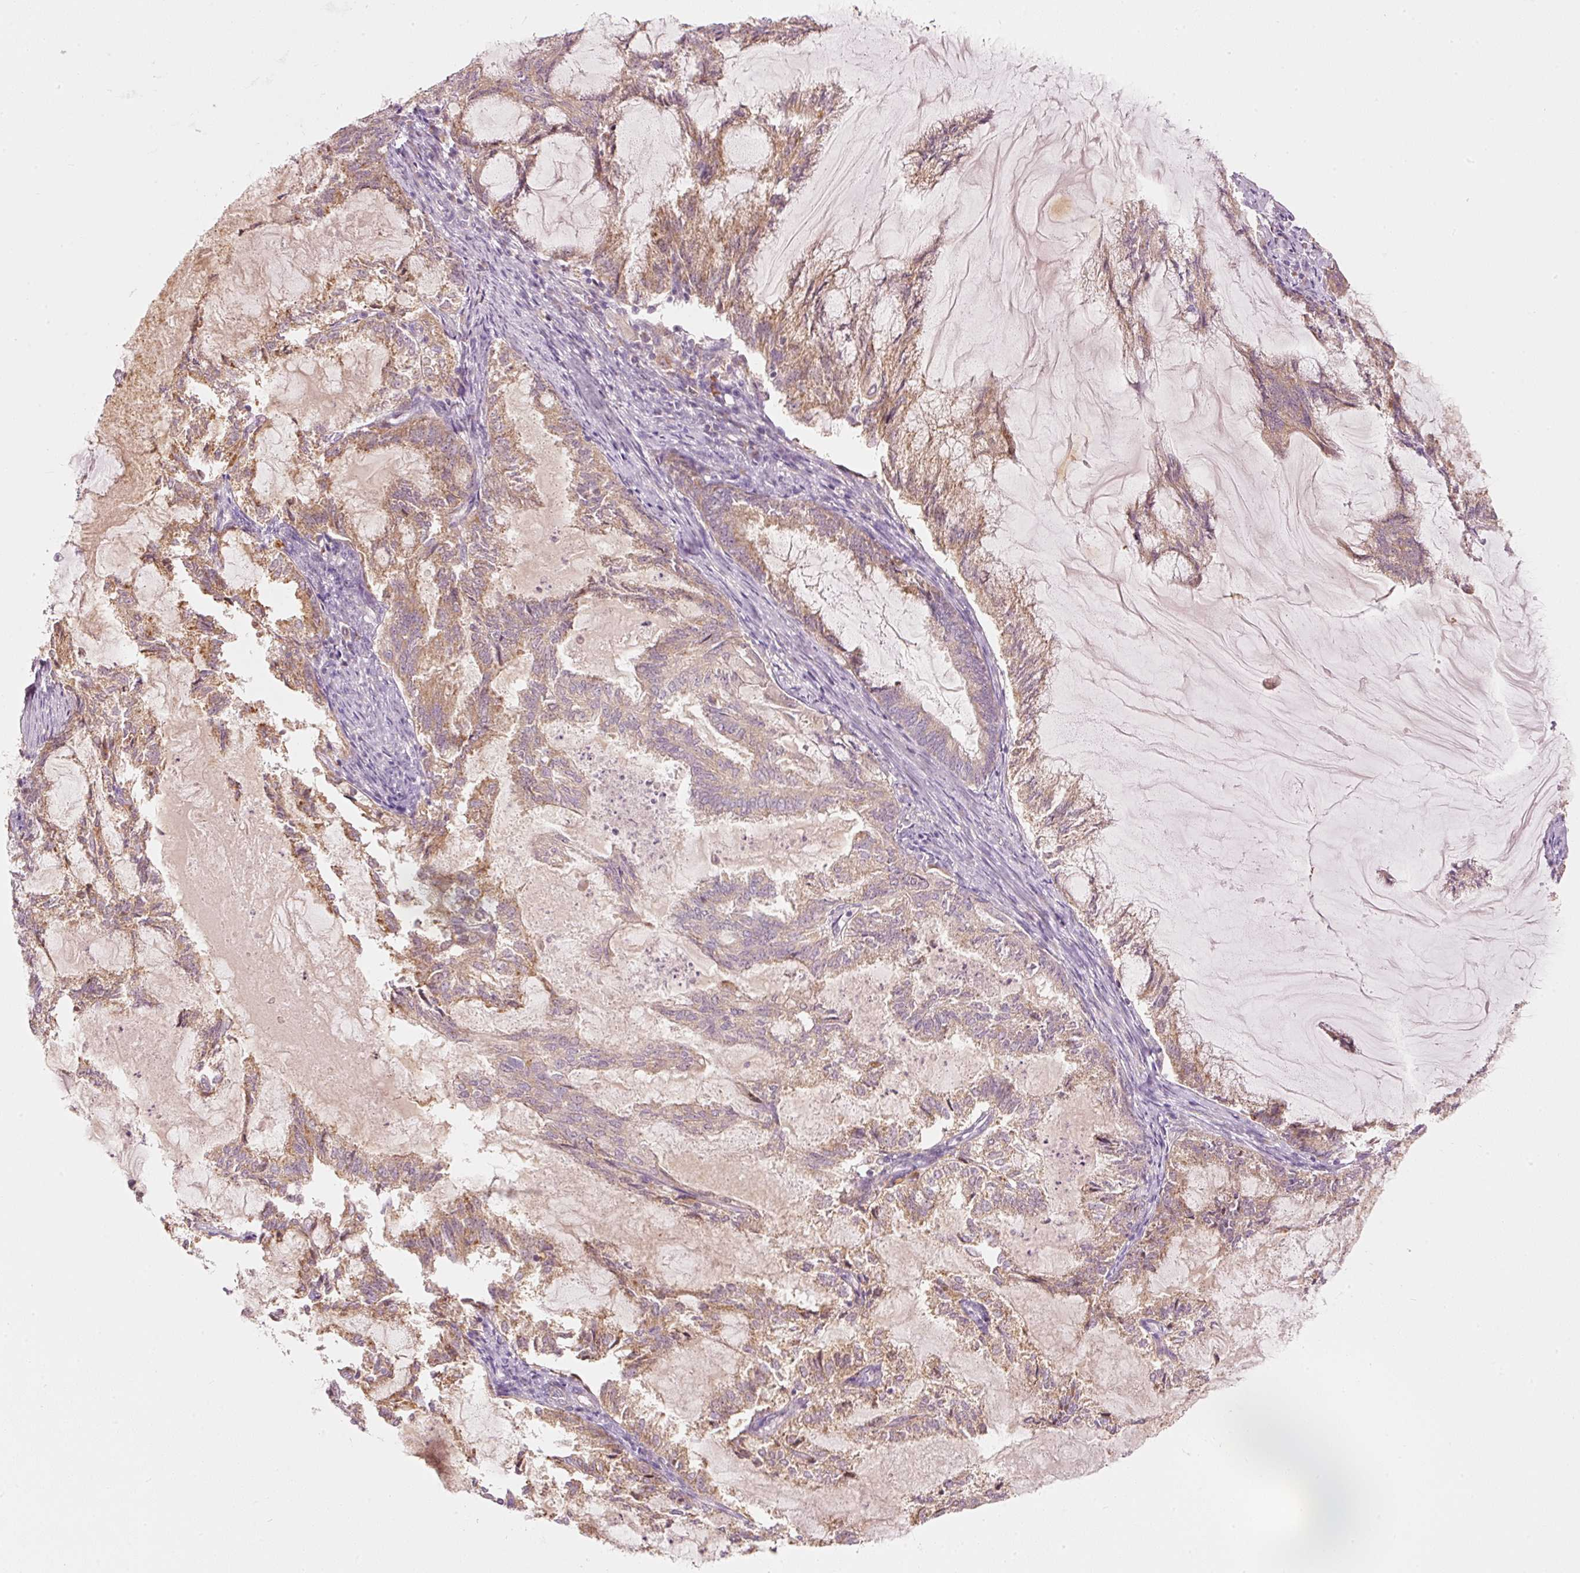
{"staining": {"intensity": "moderate", "quantity": "25%-75%", "location": "cytoplasmic/membranous"}, "tissue": "endometrial cancer", "cell_type": "Tumor cells", "image_type": "cancer", "snomed": [{"axis": "morphology", "description": "Adenocarcinoma, NOS"}, {"axis": "topography", "description": "Endometrium"}], "caption": "Tumor cells demonstrate moderate cytoplasmic/membranous positivity in approximately 25%-75% of cells in endometrial cancer. The protein is shown in brown color, while the nuclei are stained blue.", "gene": "MAP10", "patient": {"sex": "female", "age": 86}}